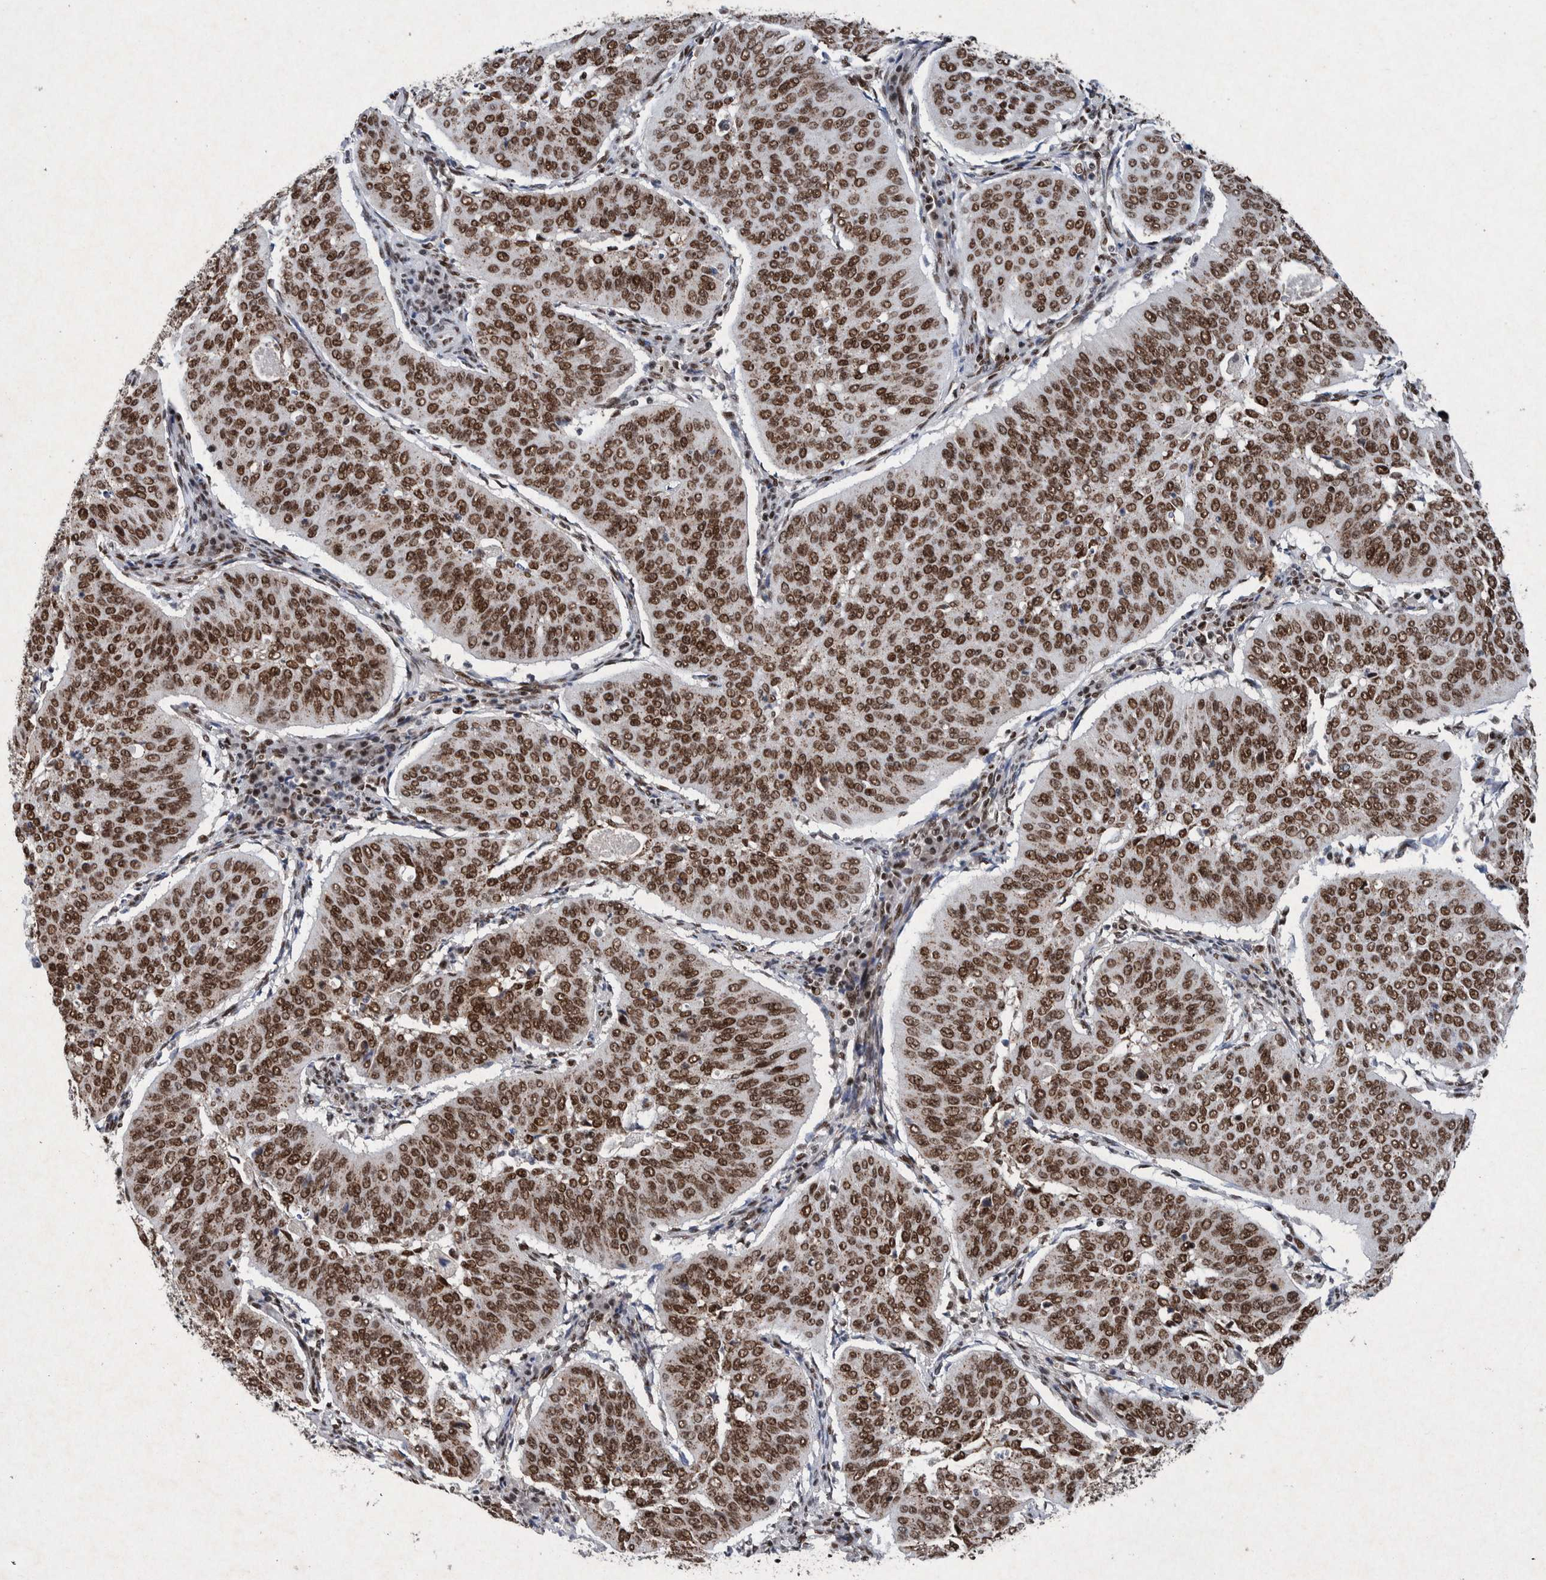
{"staining": {"intensity": "strong", "quantity": ">75%", "location": "nuclear"}, "tissue": "cervical cancer", "cell_type": "Tumor cells", "image_type": "cancer", "snomed": [{"axis": "morphology", "description": "Normal tissue, NOS"}, {"axis": "morphology", "description": "Squamous cell carcinoma, NOS"}, {"axis": "topography", "description": "Cervix"}], "caption": "Squamous cell carcinoma (cervical) stained for a protein displays strong nuclear positivity in tumor cells.", "gene": "TAF10", "patient": {"sex": "female", "age": 39}}